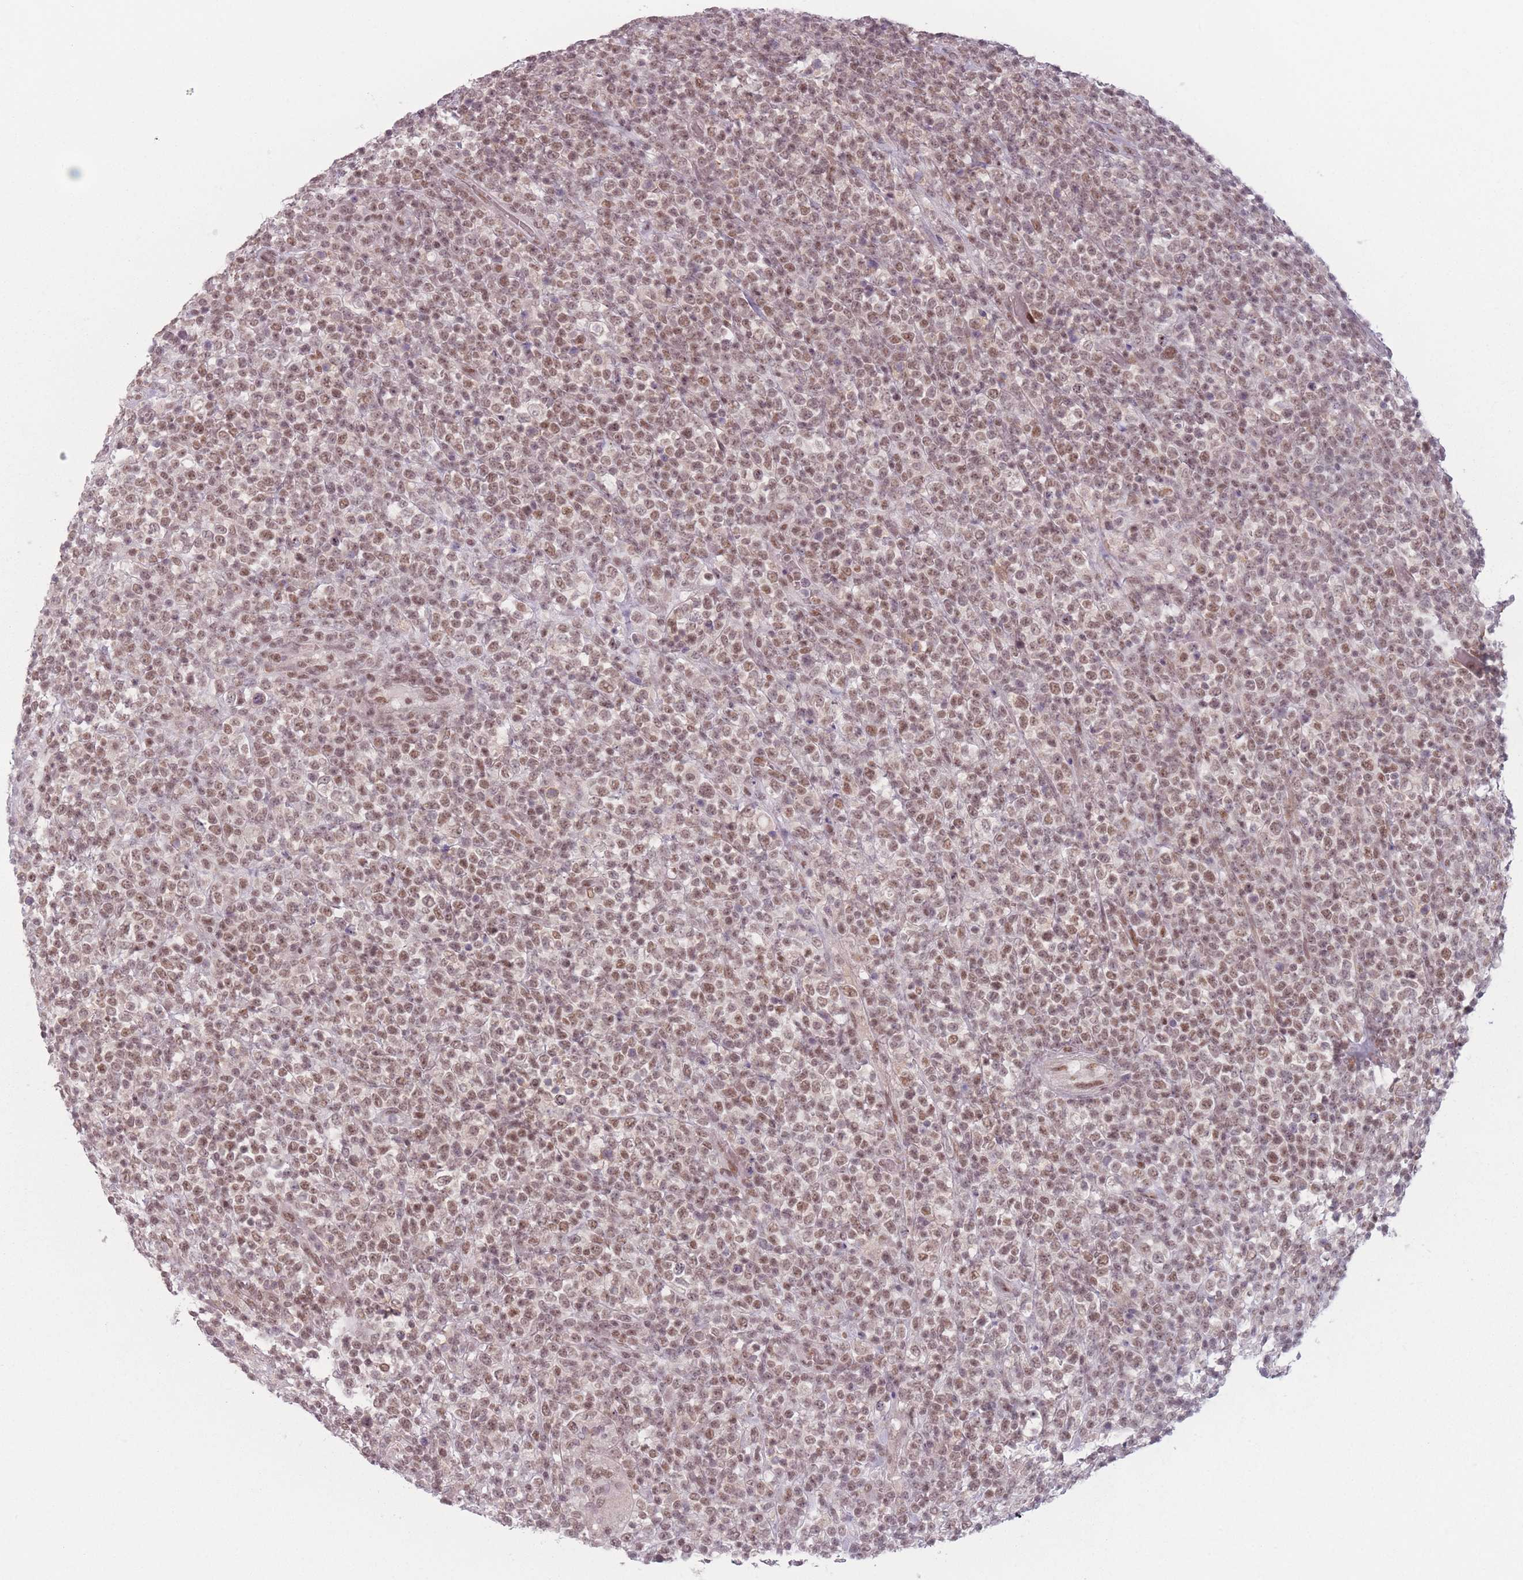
{"staining": {"intensity": "moderate", "quantity": ">75%", "location": "nuclear"}, "tissue": "lymphoma", "cell_type": "Tumor cells", "image_type": "cancer", "snomed": [{"axis": "morphology", "description": "Malignant lymphoma, non-Hodgkin's type, High grade"}, {"axis": "topography", "description": "Colon"}], "caption": "High-grade malignant lymphoma, non-Hodgkin's type tissue reveals moderate nuclear positivity in approximately >75% of tumor cells, visualized by immunohistochemistry.", "gene": "OR10C1", "patient": {"sex": "female", "age": 53}}